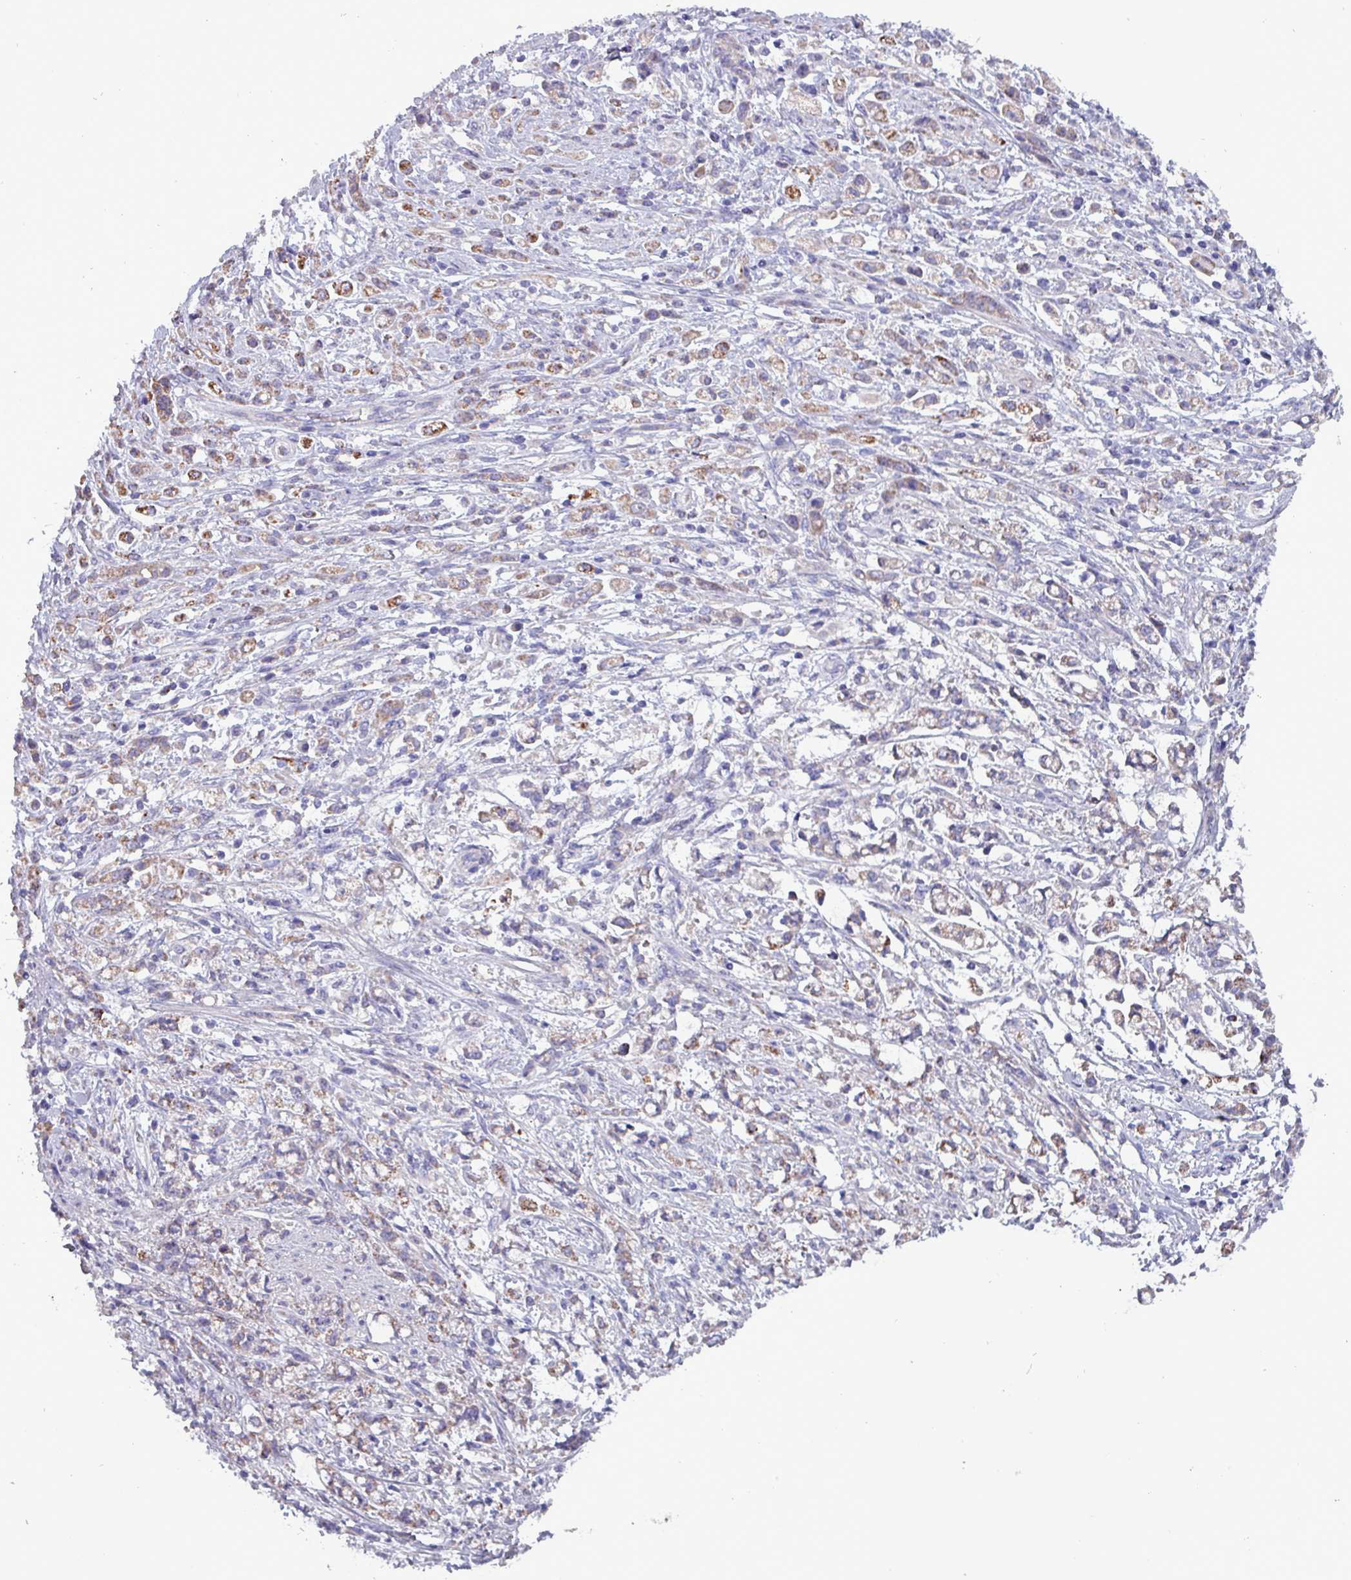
{"staining": {"intensity": "weak", "quantity": "<25%", "location": "cytoplasmic/membranous"}, "tissue": "stomach cancer", "cell_type": "Tumor cells", "image_type": "cancer", "snomed": [{"axis": "morphology", "description": "Adenocarcinoma, NOS"}, {"axis": "topography", "description": "Stomach"}], "caption": "The image shows no staining of tumor cells in adenocarcinoma (stomach).", "gene": "HSD3B7", "patient": {"sex": "female", "age": 60}}